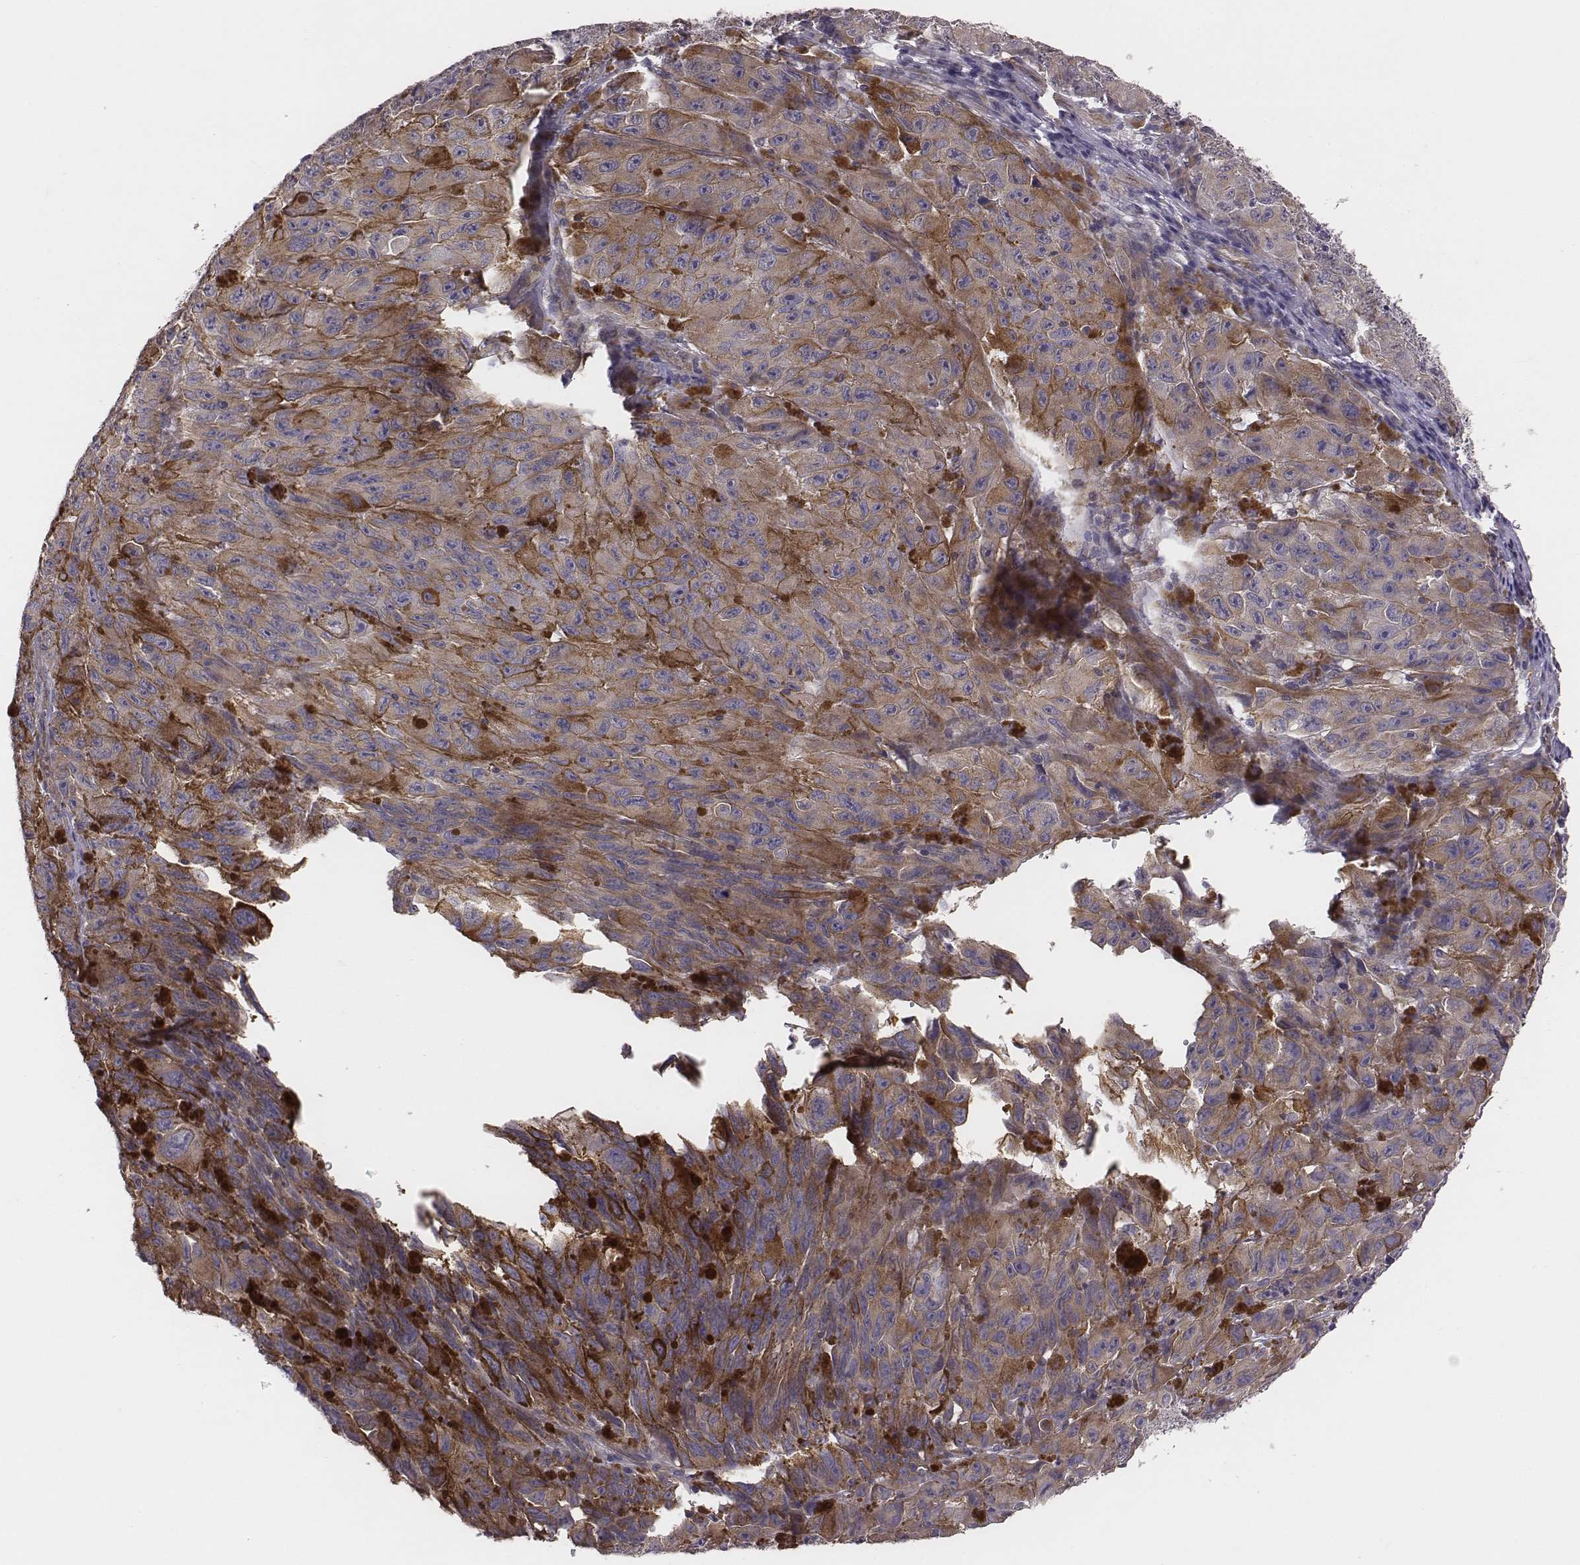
{"staining": {"intensity": "negative", "quantity": "none", "location": "none"}, "tissue": "melanoma", "cell_type": "Tumor cells", "image_type": "cancer", "snomed": [{"axis": "morphology", "description": "Malignant melanoma, NOS"}, {"axis": "topography", "description": "Vulva, labia, clitoris and Bartholin´s gland, NO"}], "caption": "Photomicrograph shows no significant protein staining in tumor cells of malignant melanoma.", "gene": "SCARF1", "patient": {"sex": "female", "age": 75}}